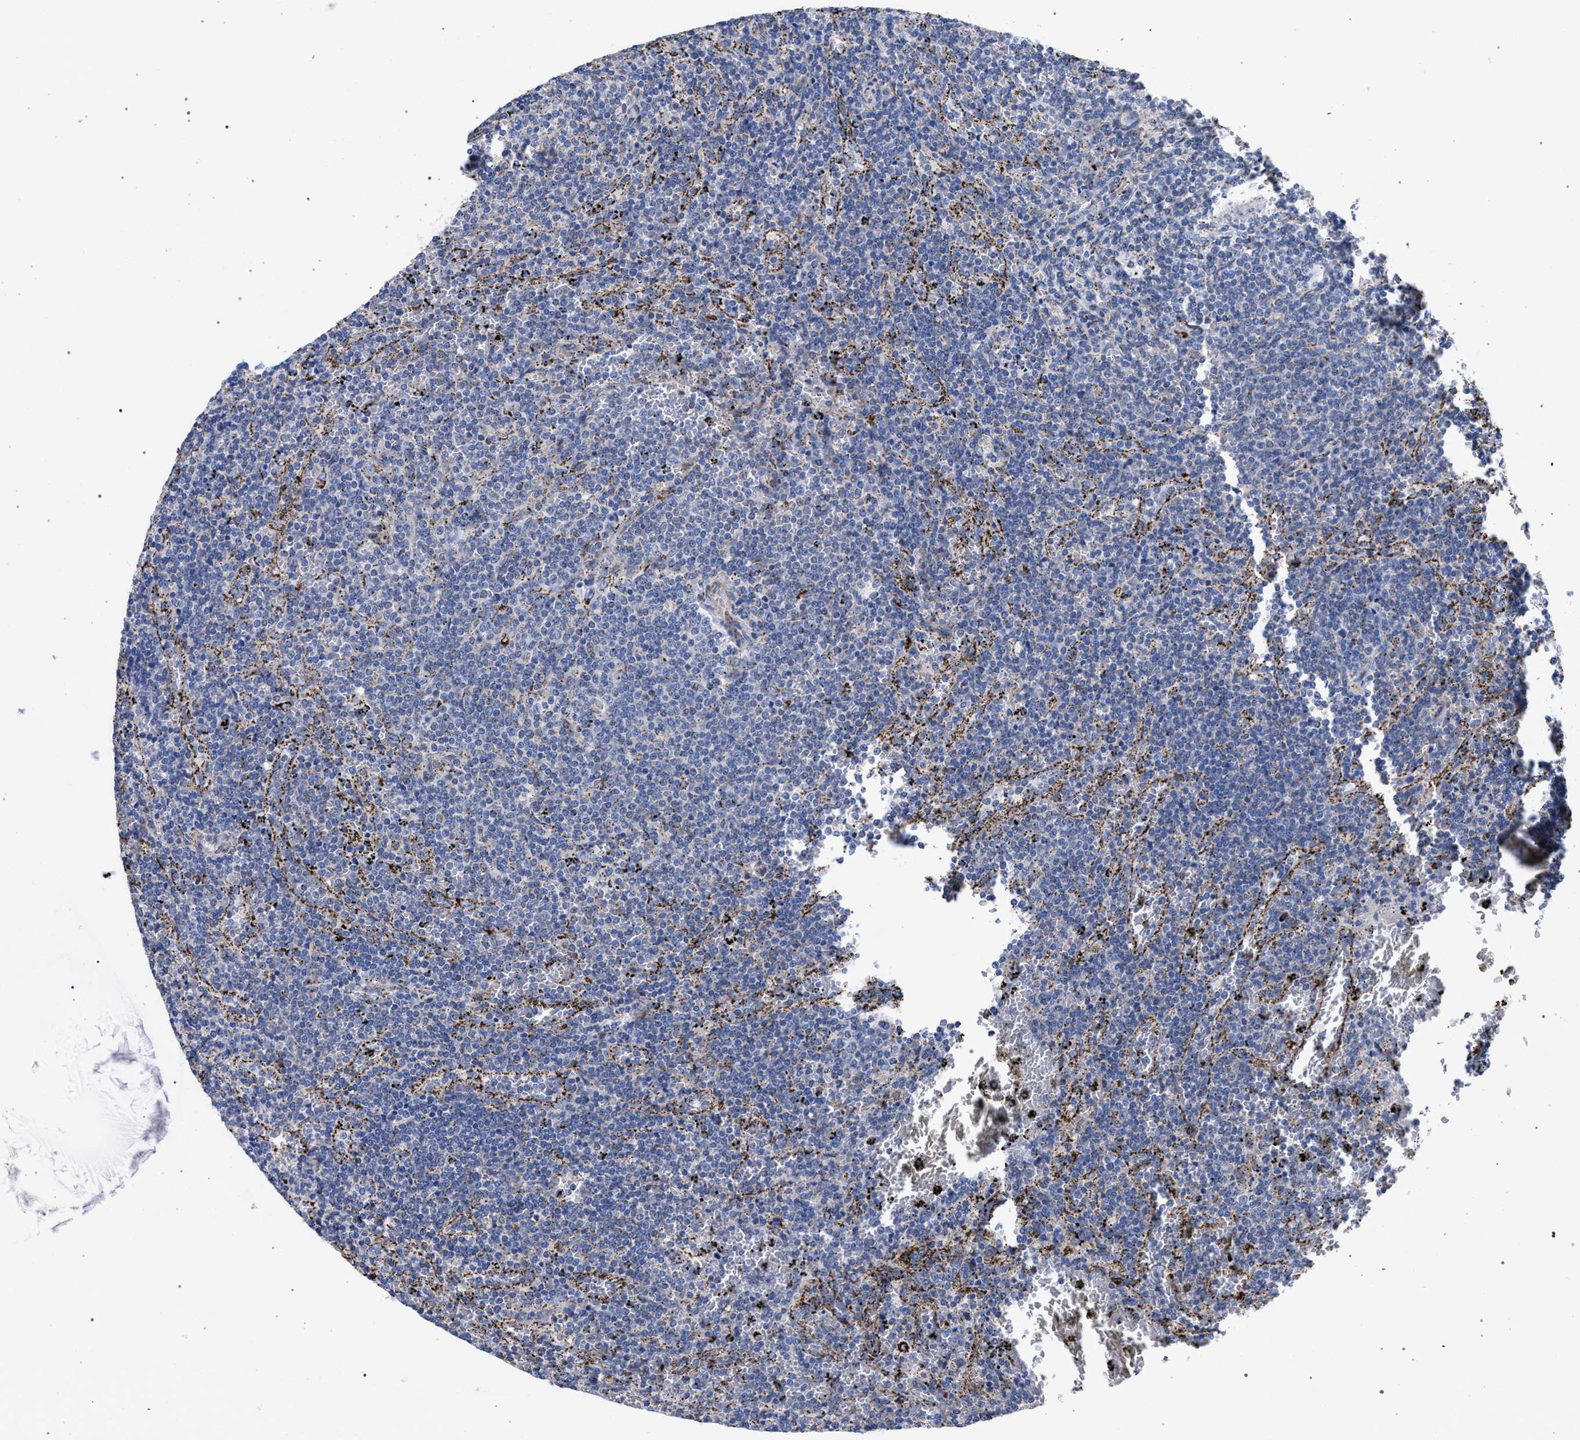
{"staining": {"intensity": "negative", "quantity": "none", "location": "none"}, "tissue": "lymphoma", "cell_type": "Tumor cells", "image_type": "cancer", "snomed": [{"axis": "morphology", "description": "Malignant lymphoma, non-Hodgkin's type, Low grade"}, {"axis": "topography", "description": "Spleen"}], "caption": "DAB (3,3'-diaminobenzidine) immunohistochemical staining of lymphoma displays no significant staining in tumor cells.", "gene": "ACADS", "patient": {"sex": "female", "age": 50}}